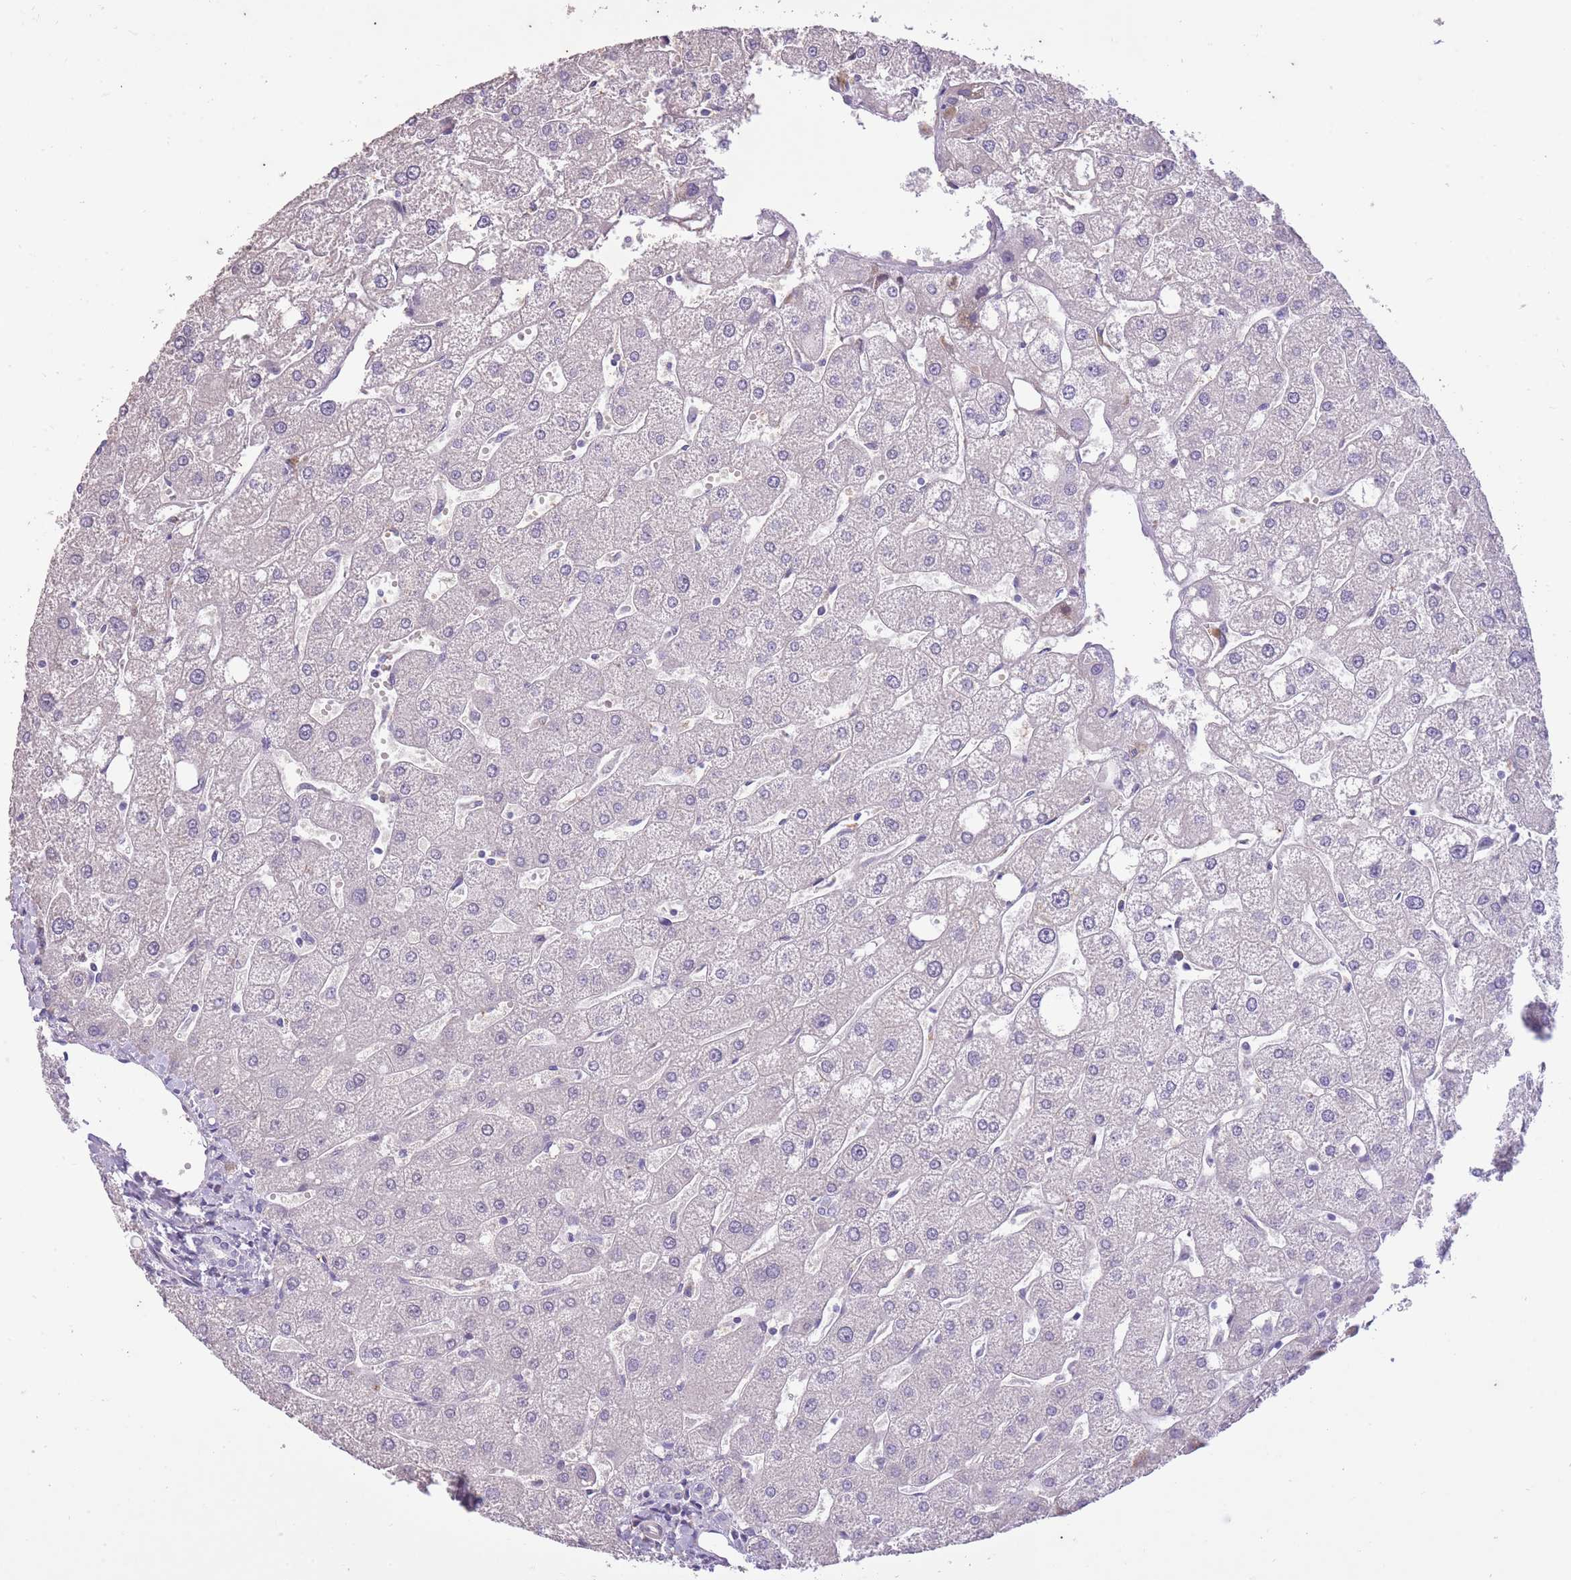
{"staining": {"intensity": "negative", "quantity": "none", "location": "none"}, "tissue": "liver", "cell_type": "Cholangiocytes", "image_type": "normal", "snomed": [{"axis": "morphology", "description": "Normal tissue, NOS"}, {"axis": "topography", "description": "Liver"}], "caption": "A high-resolution histopathology image shows immunohistochemistry staining of benign liver, which reveals no significant expression in cholangiocytes.", "gene": "CNTNAP3B", "patient": {"sex": "male", "age": 67}}